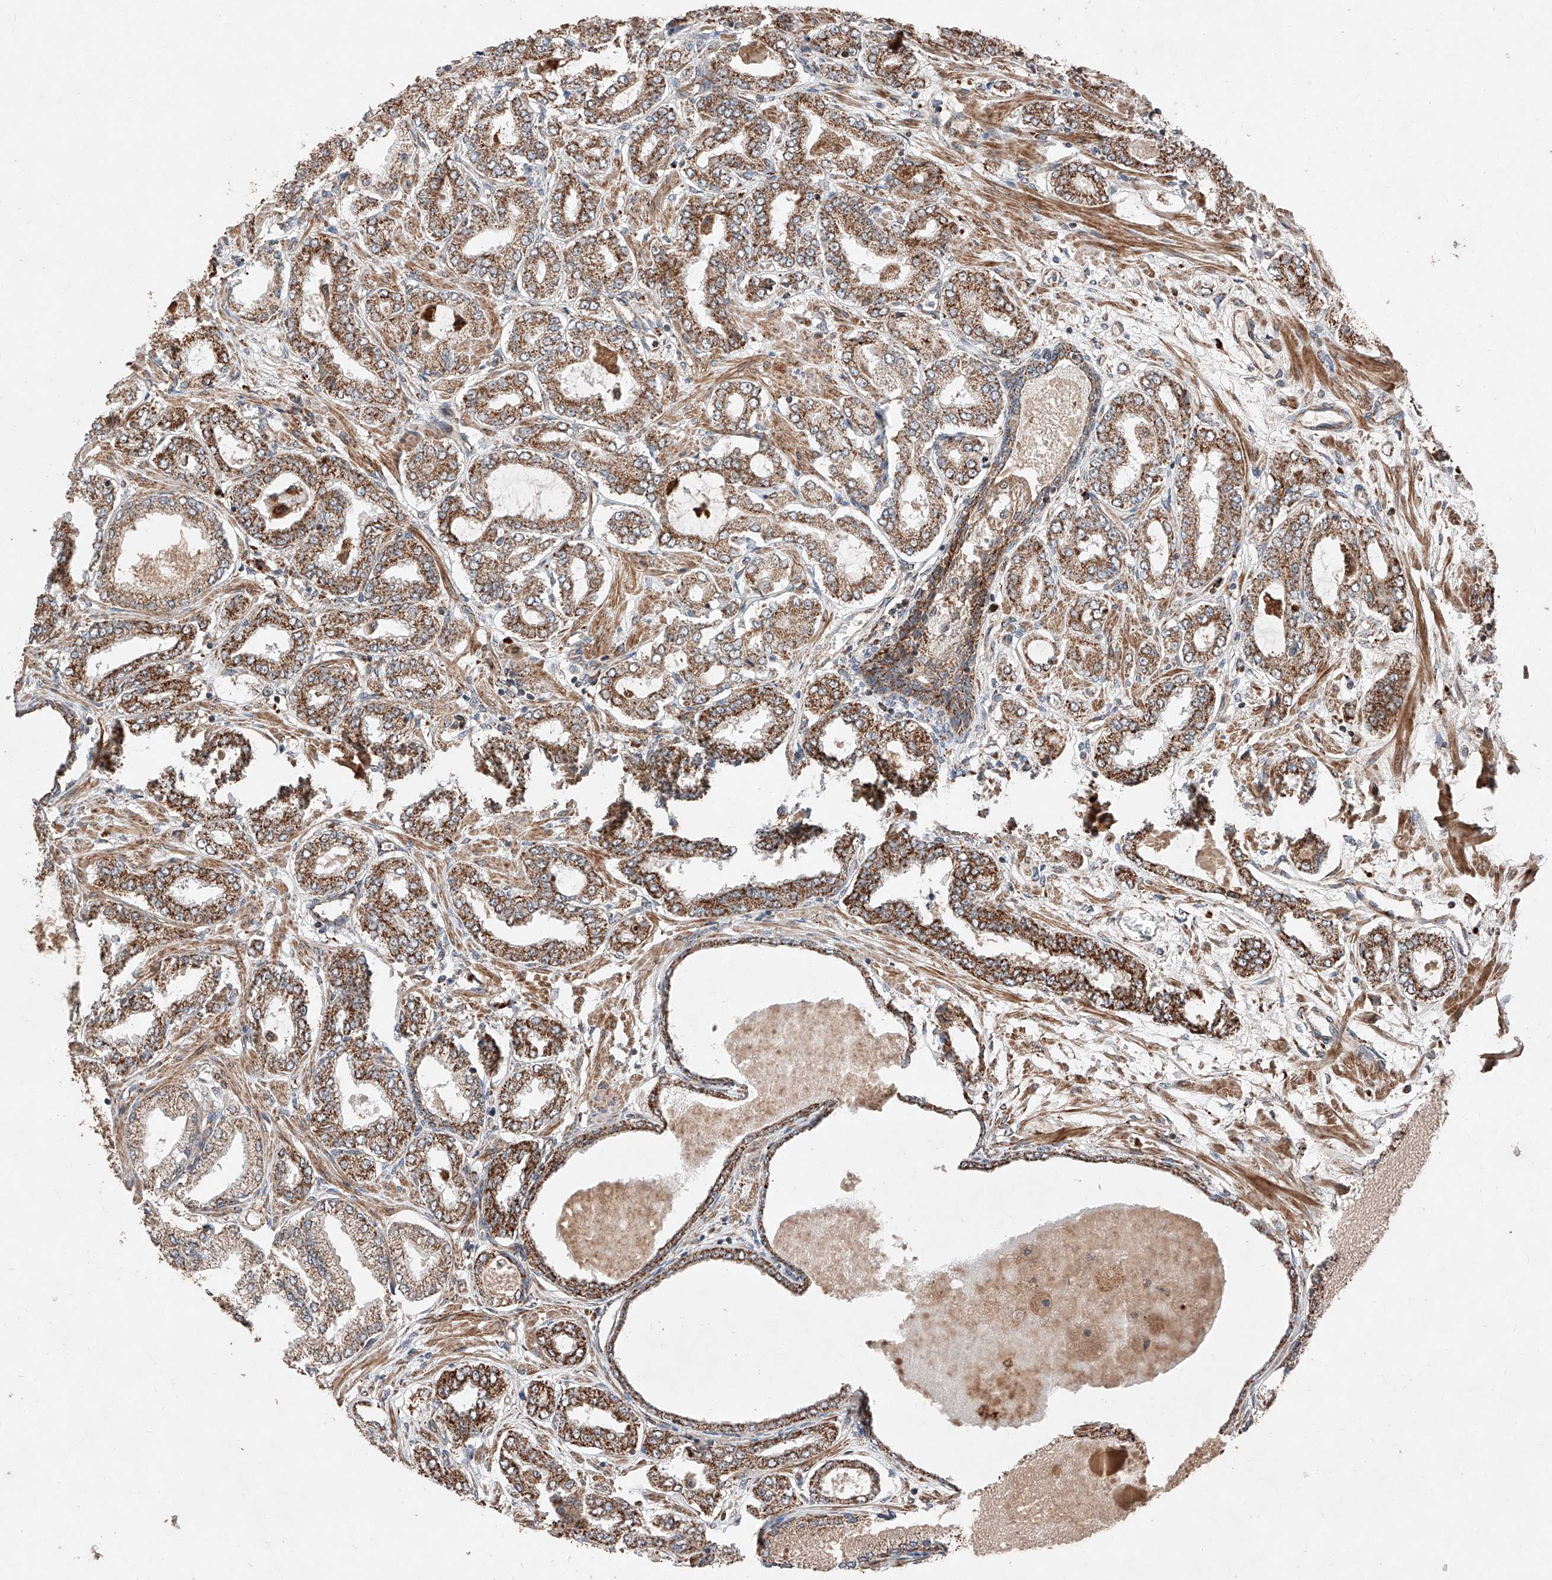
{"staining": {"intensity": "moderate", "quantity": ">75%", "location": "cytoplasmic/membranous"}, "tissue": "prostate cancer", "cell_type": "Tumor cells", "image_type": "cancer", "snomed": [{"axis": "morphology", "description": "Adenocarcinoma, Low grade"}, {"axis": "topography", "description": "Prostate"}], "caption": "IHC (DAB) staining of low-grade adenocarcinoma (prostate) demonstrates moderate cytoplasmic/membranous protein positivity in about >75% of tumor cells. The staining was performed using DAB, with brown indicating positive protein expression. Nuclei are stained blue with hematoxylin.", "gene": "ZSCAN29", "patient": {"sex": "male", "age": 63}}